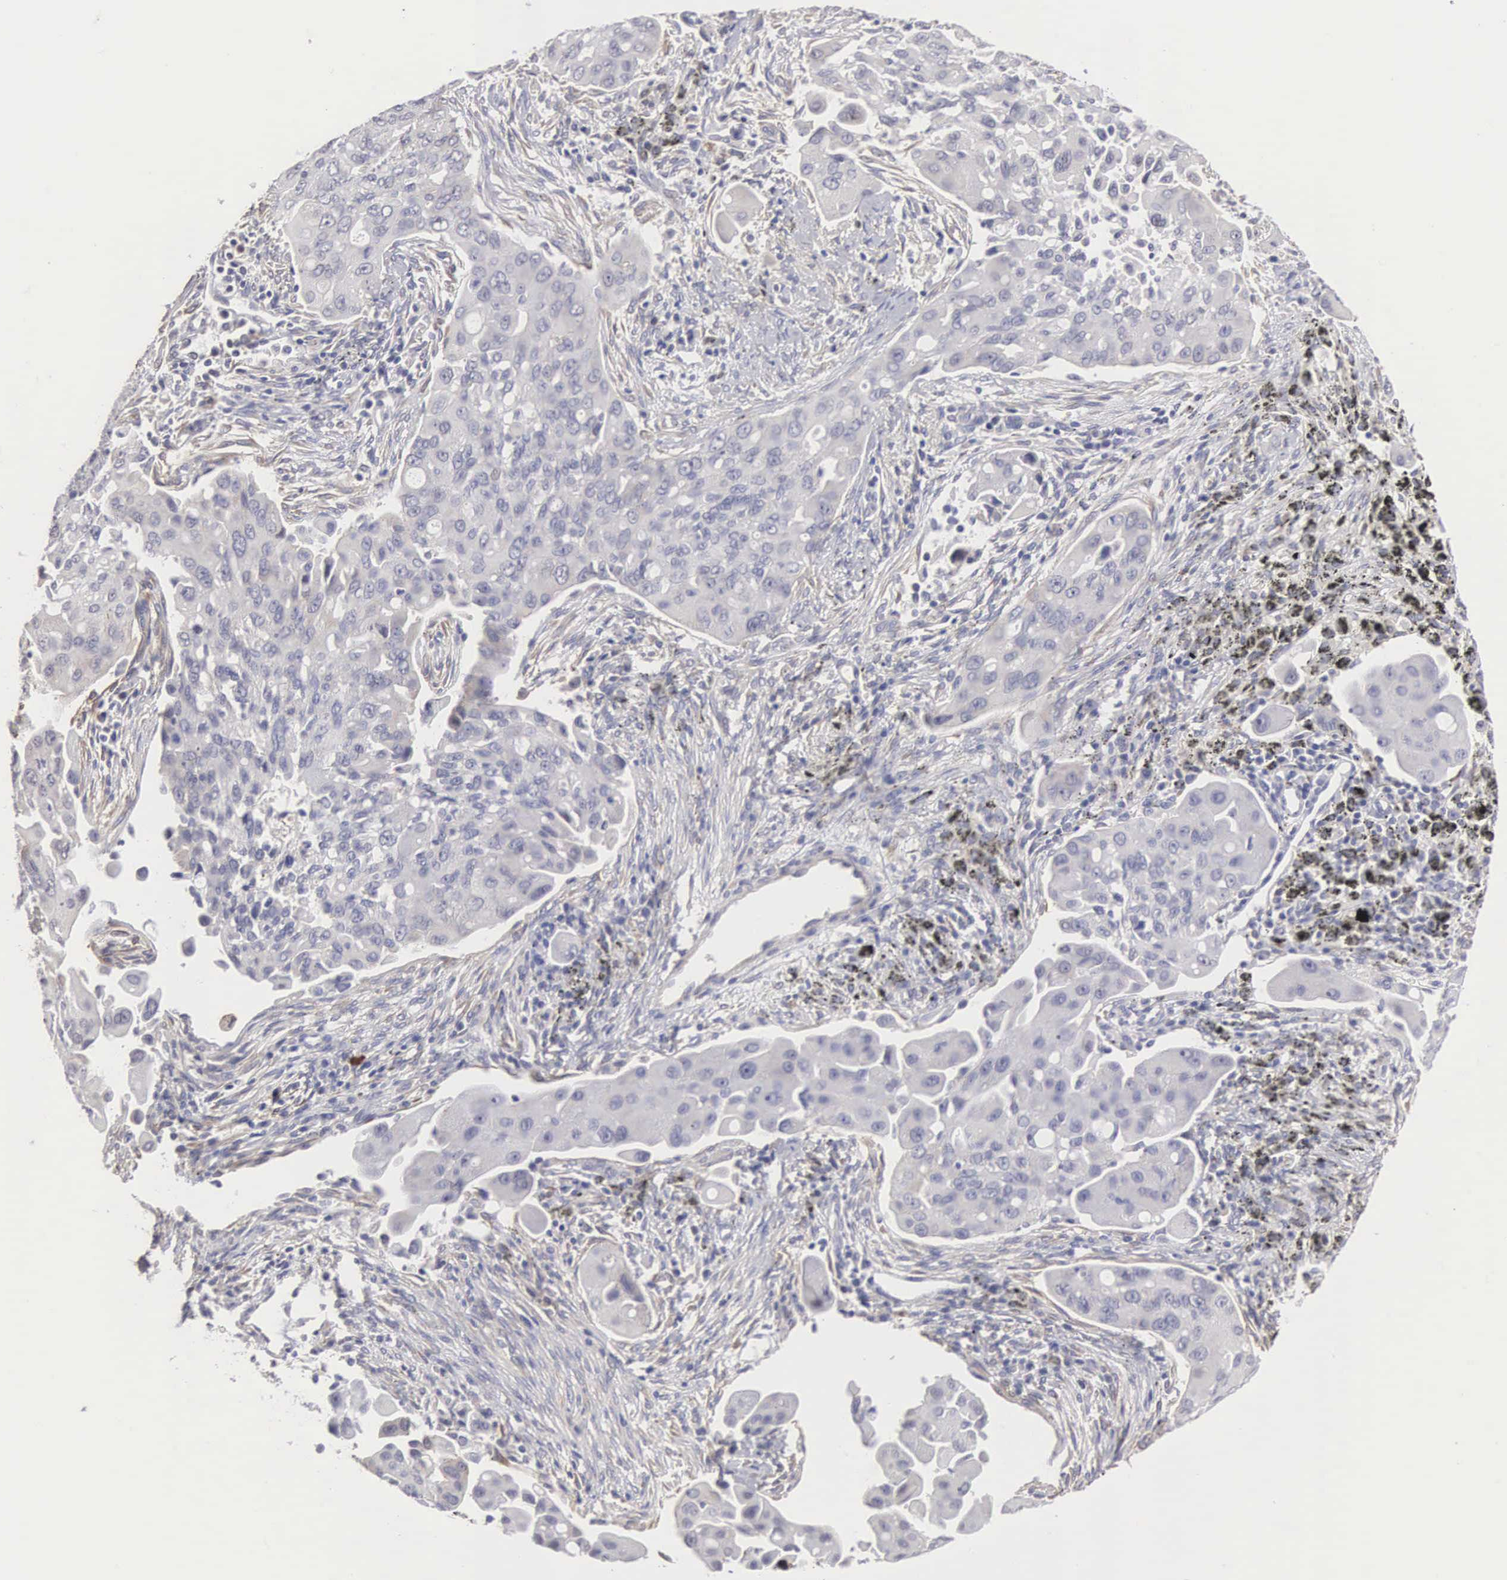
{"staining": {"intensity": "negative", "quantity": "none", "location": "none"}, "tissue": "lung cancer", "cell_type": "Tumor cells", "image_type": "cancer", "snomed": [{"axis": "morphology", "description": "Adenocarcinoma, NOS"}, {"axis": "topography", "description": "Lung"}], "caption": "The photomicrograph shows no significant positivity in tumor cells of lung adenocarcinoma. Brightfield microscopy of immunohistochemistry (IHC) stained with DAB (3,3'-diaminobenzidine) (brown) and hematoxylin (blue), captured at high magnification.", "gene": "ELFN2", "patient": {"sex": "male", "age": 68}}